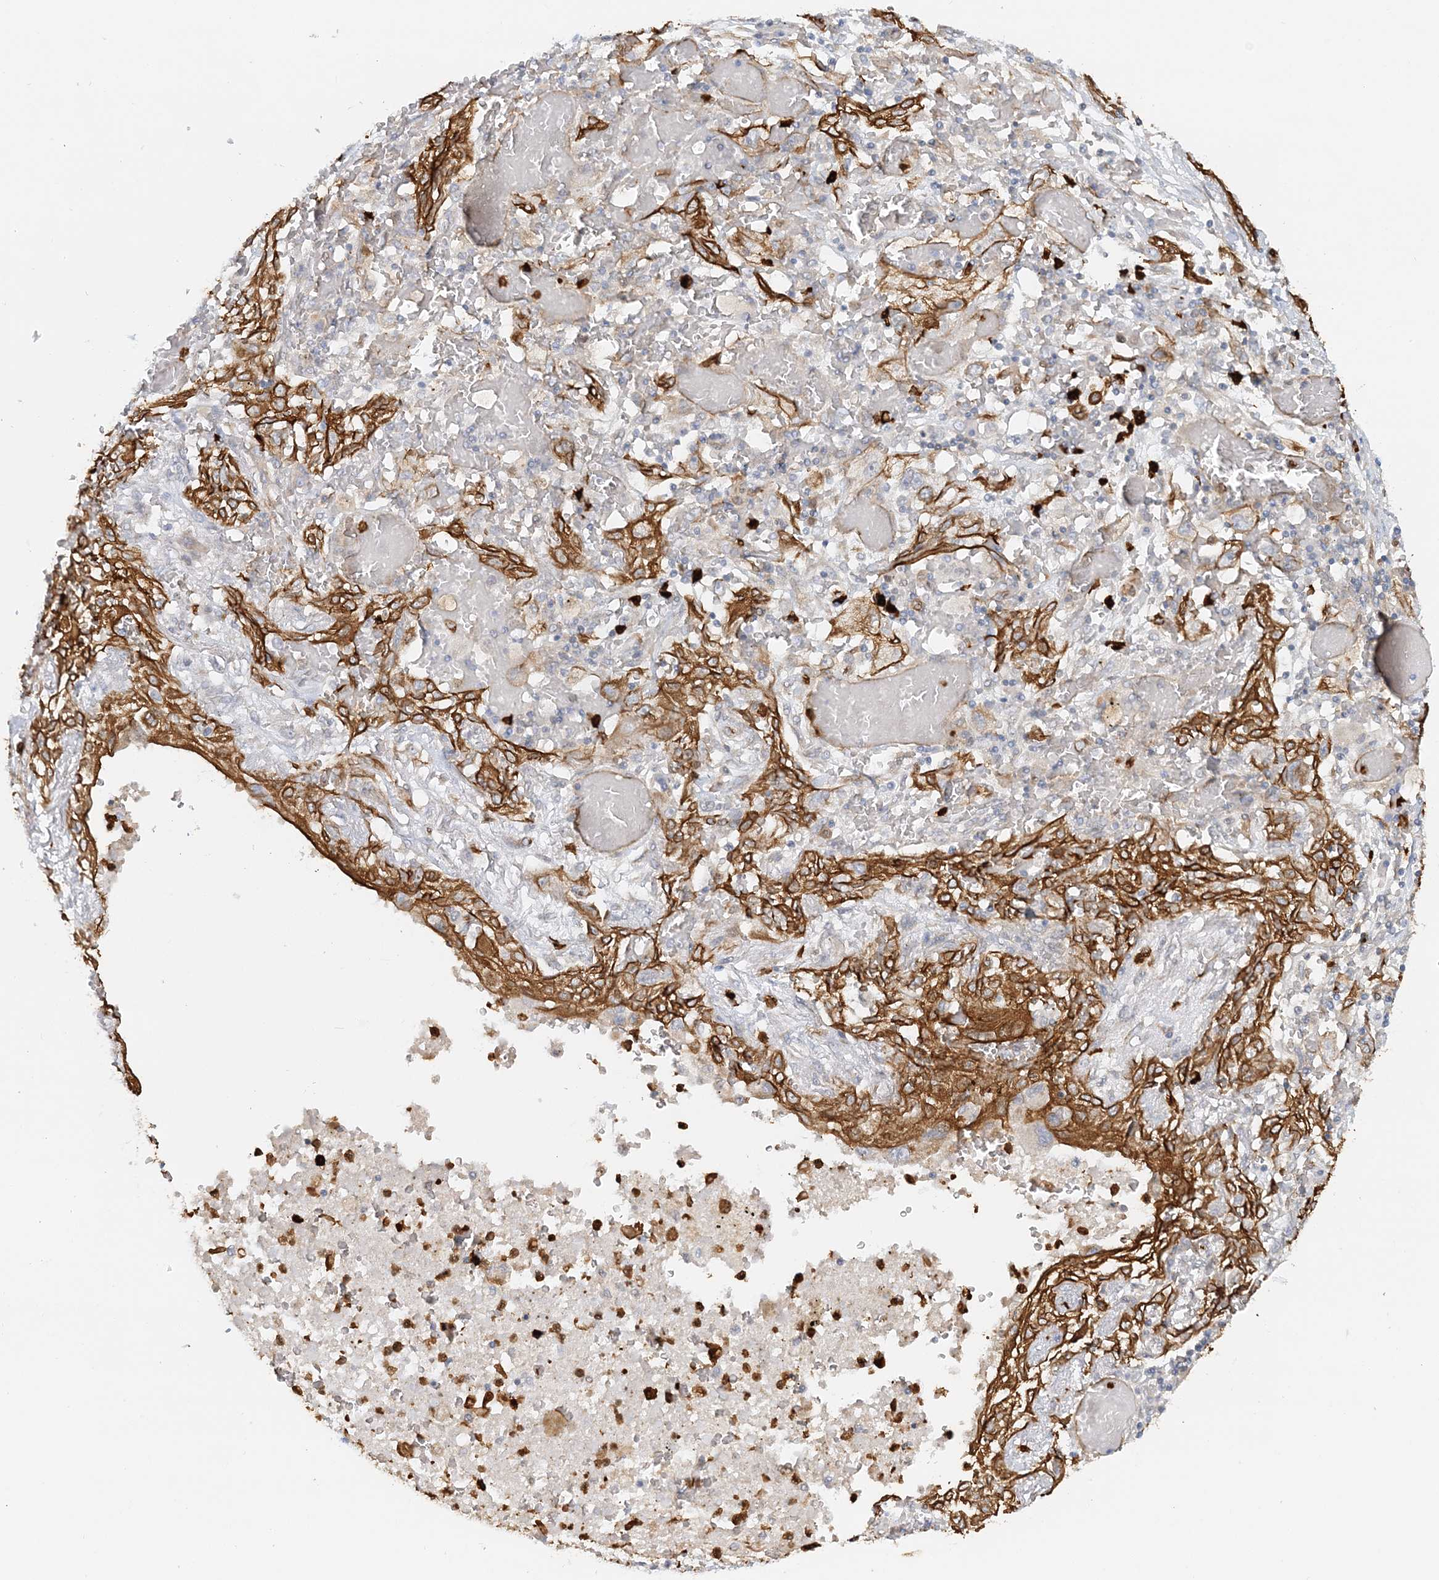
{"staining": {"intensity": "moderate", "quantity": ">75%", "location": "cytoplasmic/membranous"}, "tissue": "lung cancer", "cell_type": "Tumor cells", "image_type": "cancer", "snomed": [{"axis": "morphology", "description": "Squamous cell carcinoma, NOS"}, {"axis": "topography", "description": "Lung"}], "caption": "Immunohistochemistry staining of squamous cell carcinoma (lung), which demonstrates medium levels of moderate cytoplasmic/membranous positivity in about >75% of tumor cells indicating moderate cytoplasmic/membranous protein positivity. The staining was performed using DAB (3,3'-diaminobenzidine) (brown) for protein detection and nuclei were counterstained in hematoxylin (blue).", "gene": "DNAH1", "patient": {"sex": "female", "age": 47}}